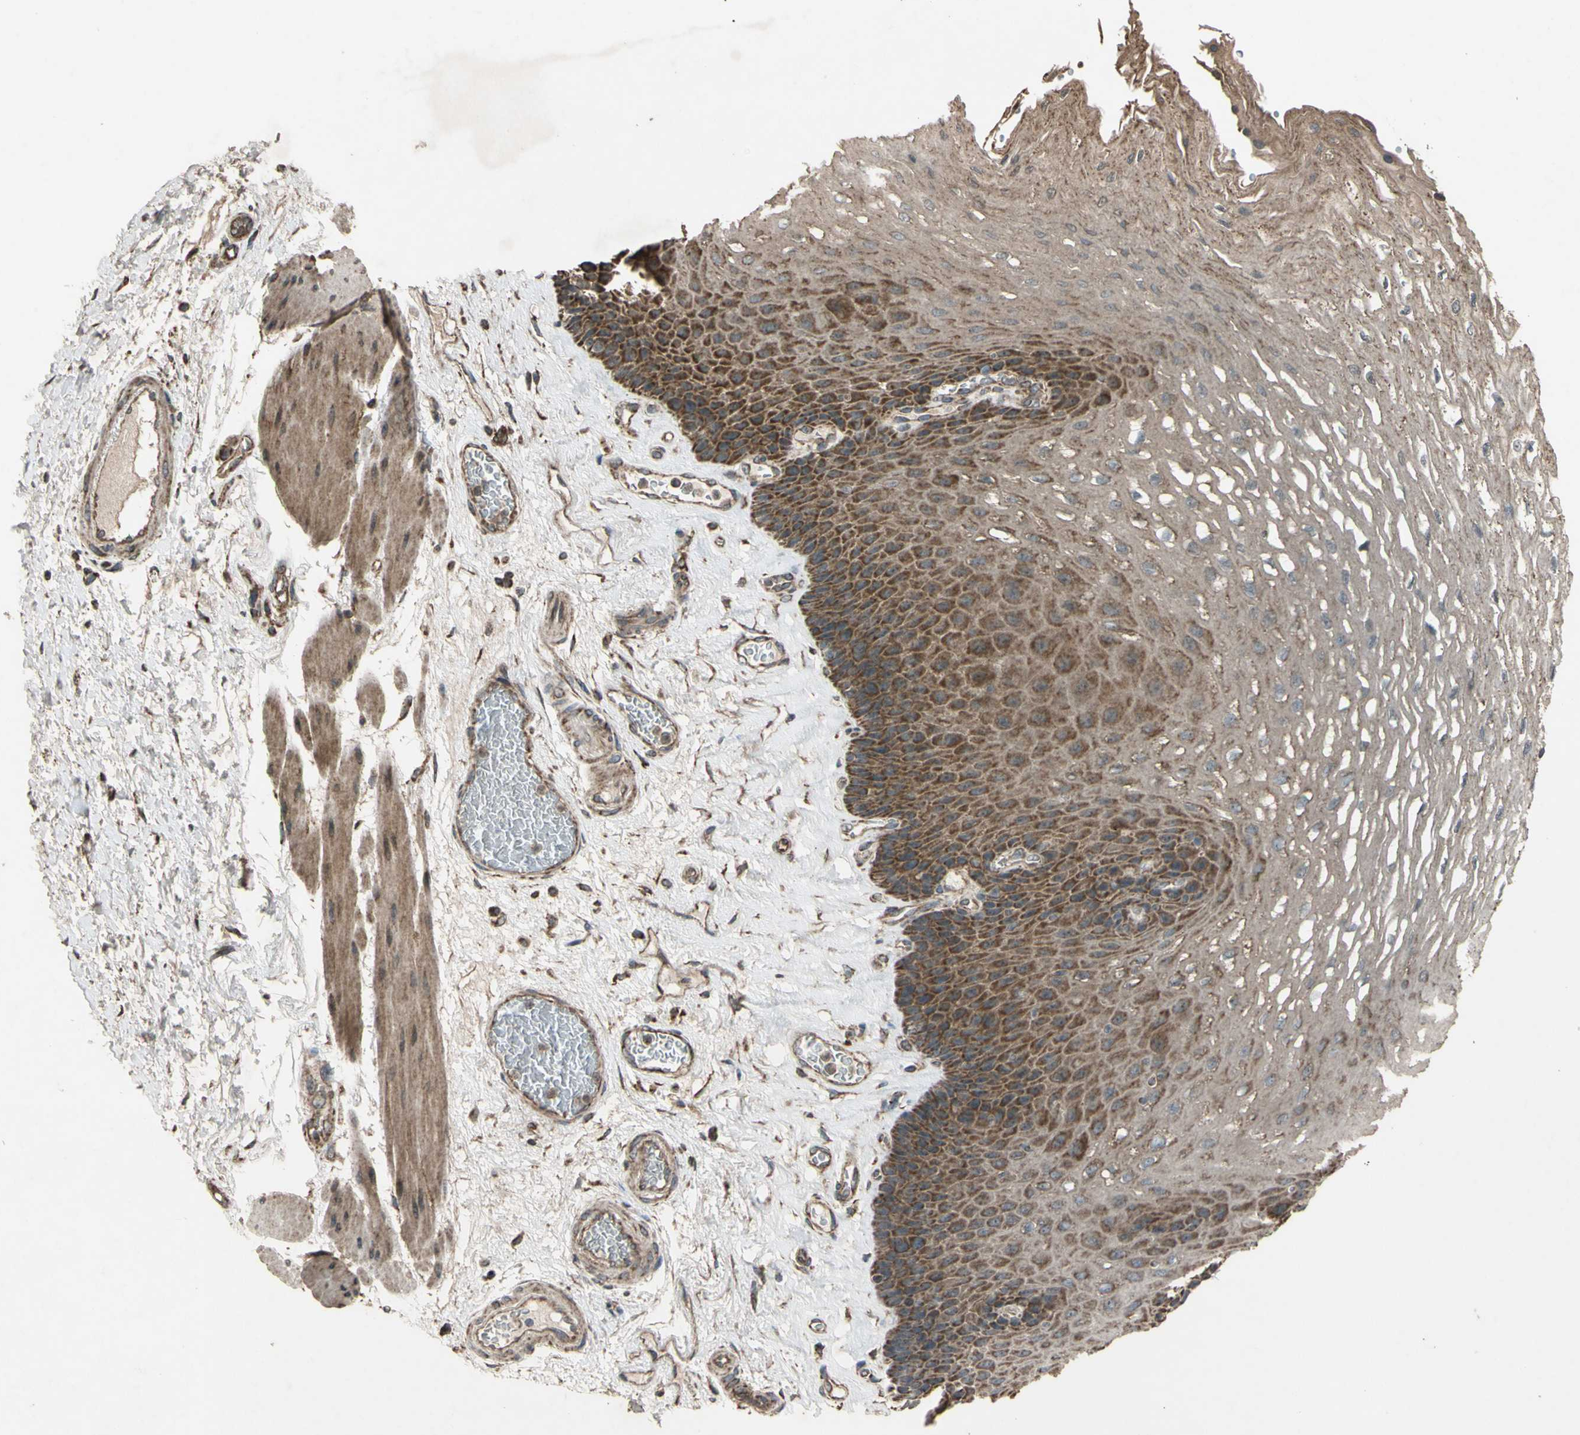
{"staining": {"intensity": "moderate", "quantity": ">75%", "location": "cytoplasmic/membranous"}, "tissue": "esophagus", "cell_type": "Squamous epithelial cells", "image_type": "normal", "snomed": [{"axis": "morphology", "description": "Normal tissue, NOS"}, {"axis": "topography", "description": "Esophagus"}], "caption": "IHC (DAB) staining of normal human esophagus exhibits moderate cytoplasmic/membranous protein expression in about >75% of squamous epithelial cells. The staining was performed using DAB (3,3'-diaminobenzidine) to visualize the protein expression in brown, while the nuclei were stained in blue with hematoxylin (Magnification: 20x).", "gene": "ACOT8", "patient": {"sex": "female", "age": 72}}